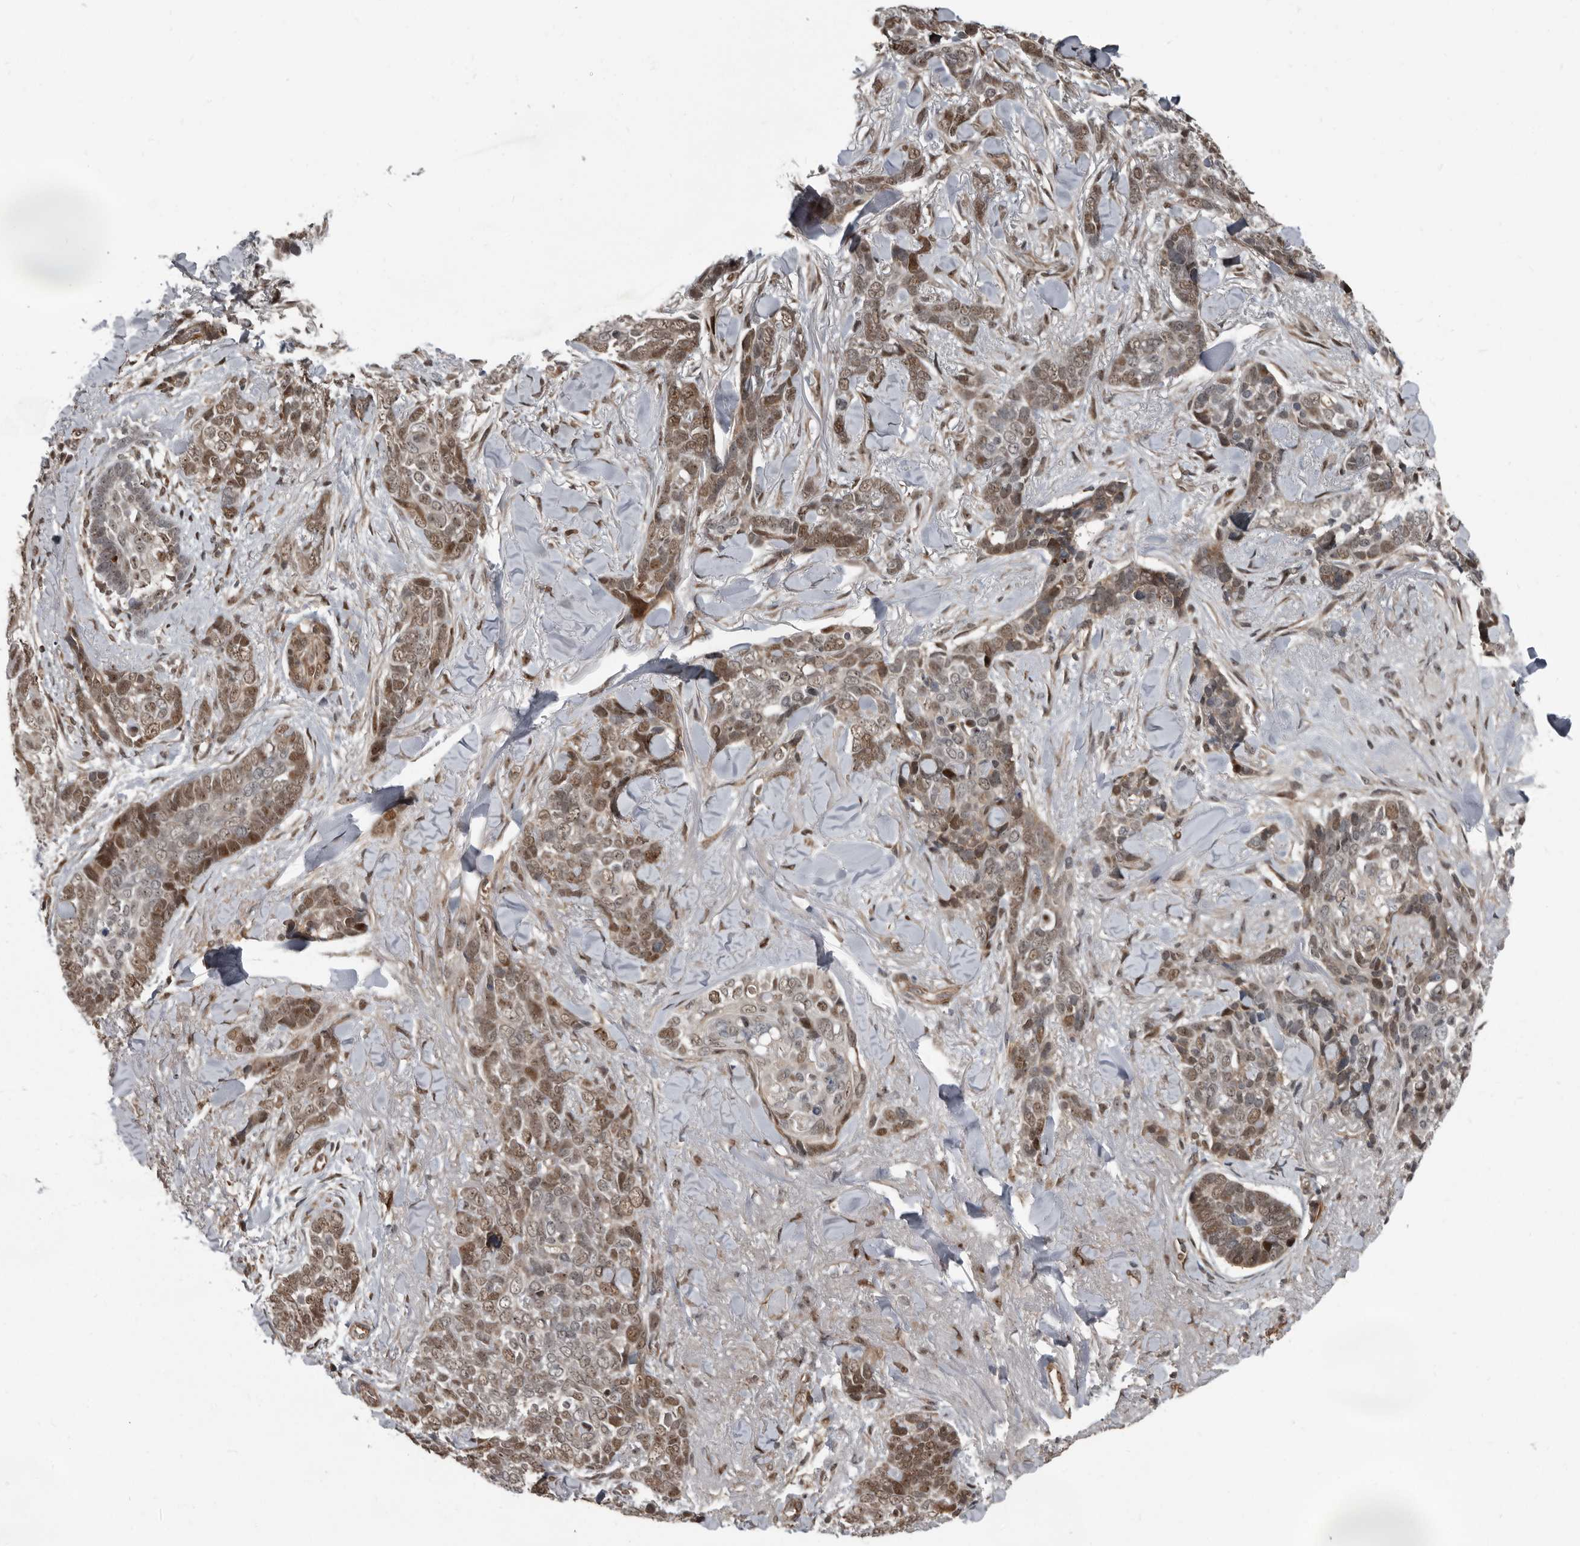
{"staining": {"intensity": "moderate", "quantity": ">75%", "location": "cytoplasmic/membranous,nuclear"}, "tissue": "skin cancer", "cell_type": "Tumor cells", "image_type": "cancer", "snomed": [{"axis": "morphology", "description": "Basal cell carcinoma"}, {"axis": "topography", "description": "Skin"}], "caption": "Immunohistochemistry photomicrograph of skin cancer (basal cell carcinoma) stained for a protein (brown), which displays medium levels of moderate cytoplasmic/membranous and nuclear expression in about >75% of tumor cells.", "gene": "CHD1L", "patient": {"sex": "female", "age": 82}}